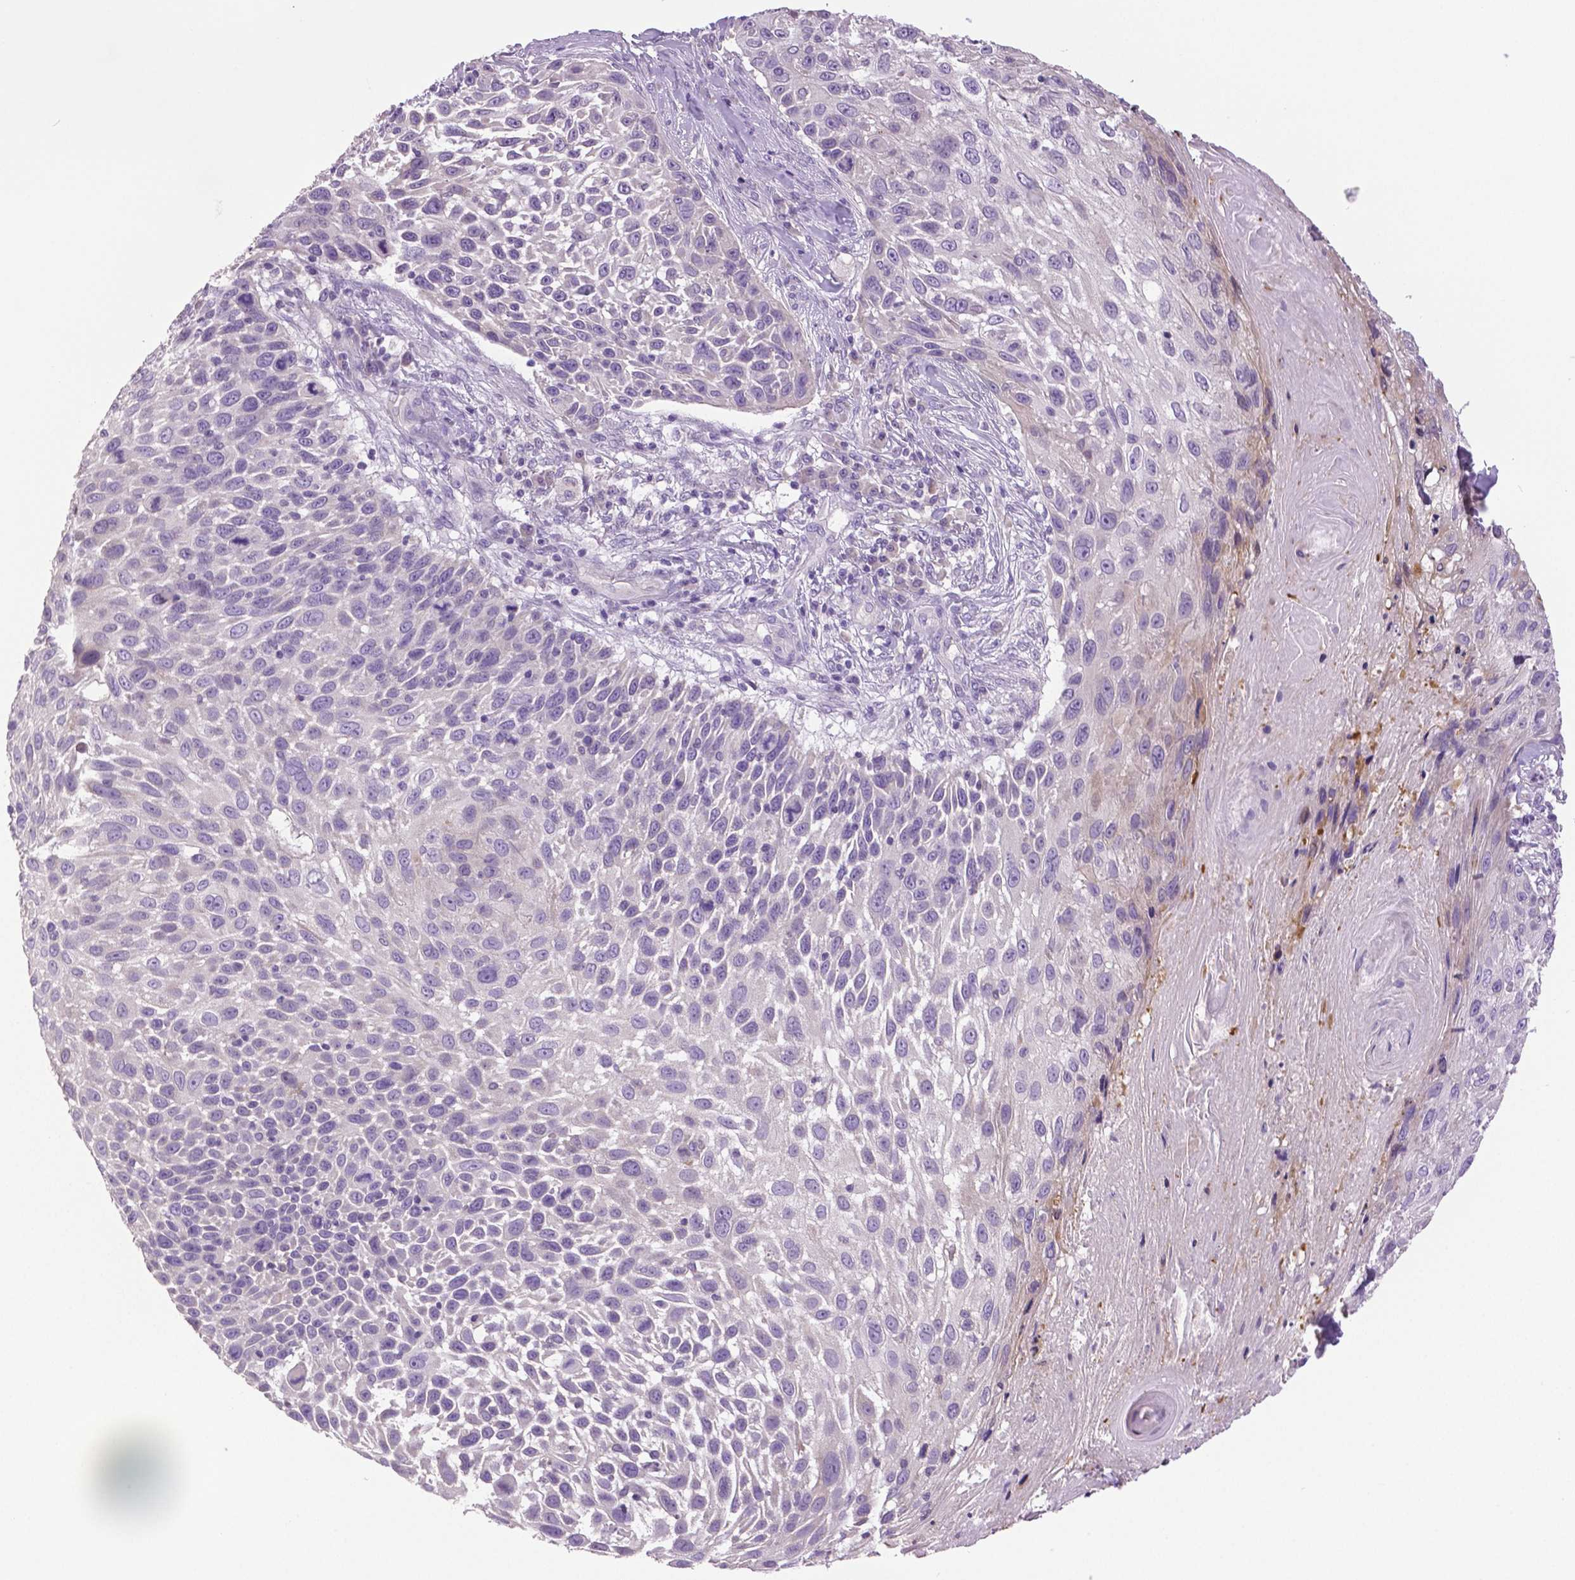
{"staining": {"intensity": "negative", "quantity": "none", "location": "none"}, "tissue": "skin cancer", "cell_type": "Tumor cells", "image_type": "cancer", "snomed": [{"axis": "morphology", "description": "Squamous cell carcinoma, NOS"}, {"axis": "topography", "description": "Skin"}], "caption": "A photomicrograph of human skin cancer (squamous cell carcinoma) is negative for staining in tumor cells.", "gene": "DNAH12", "patient": {"sex": "male", "age": 92}}